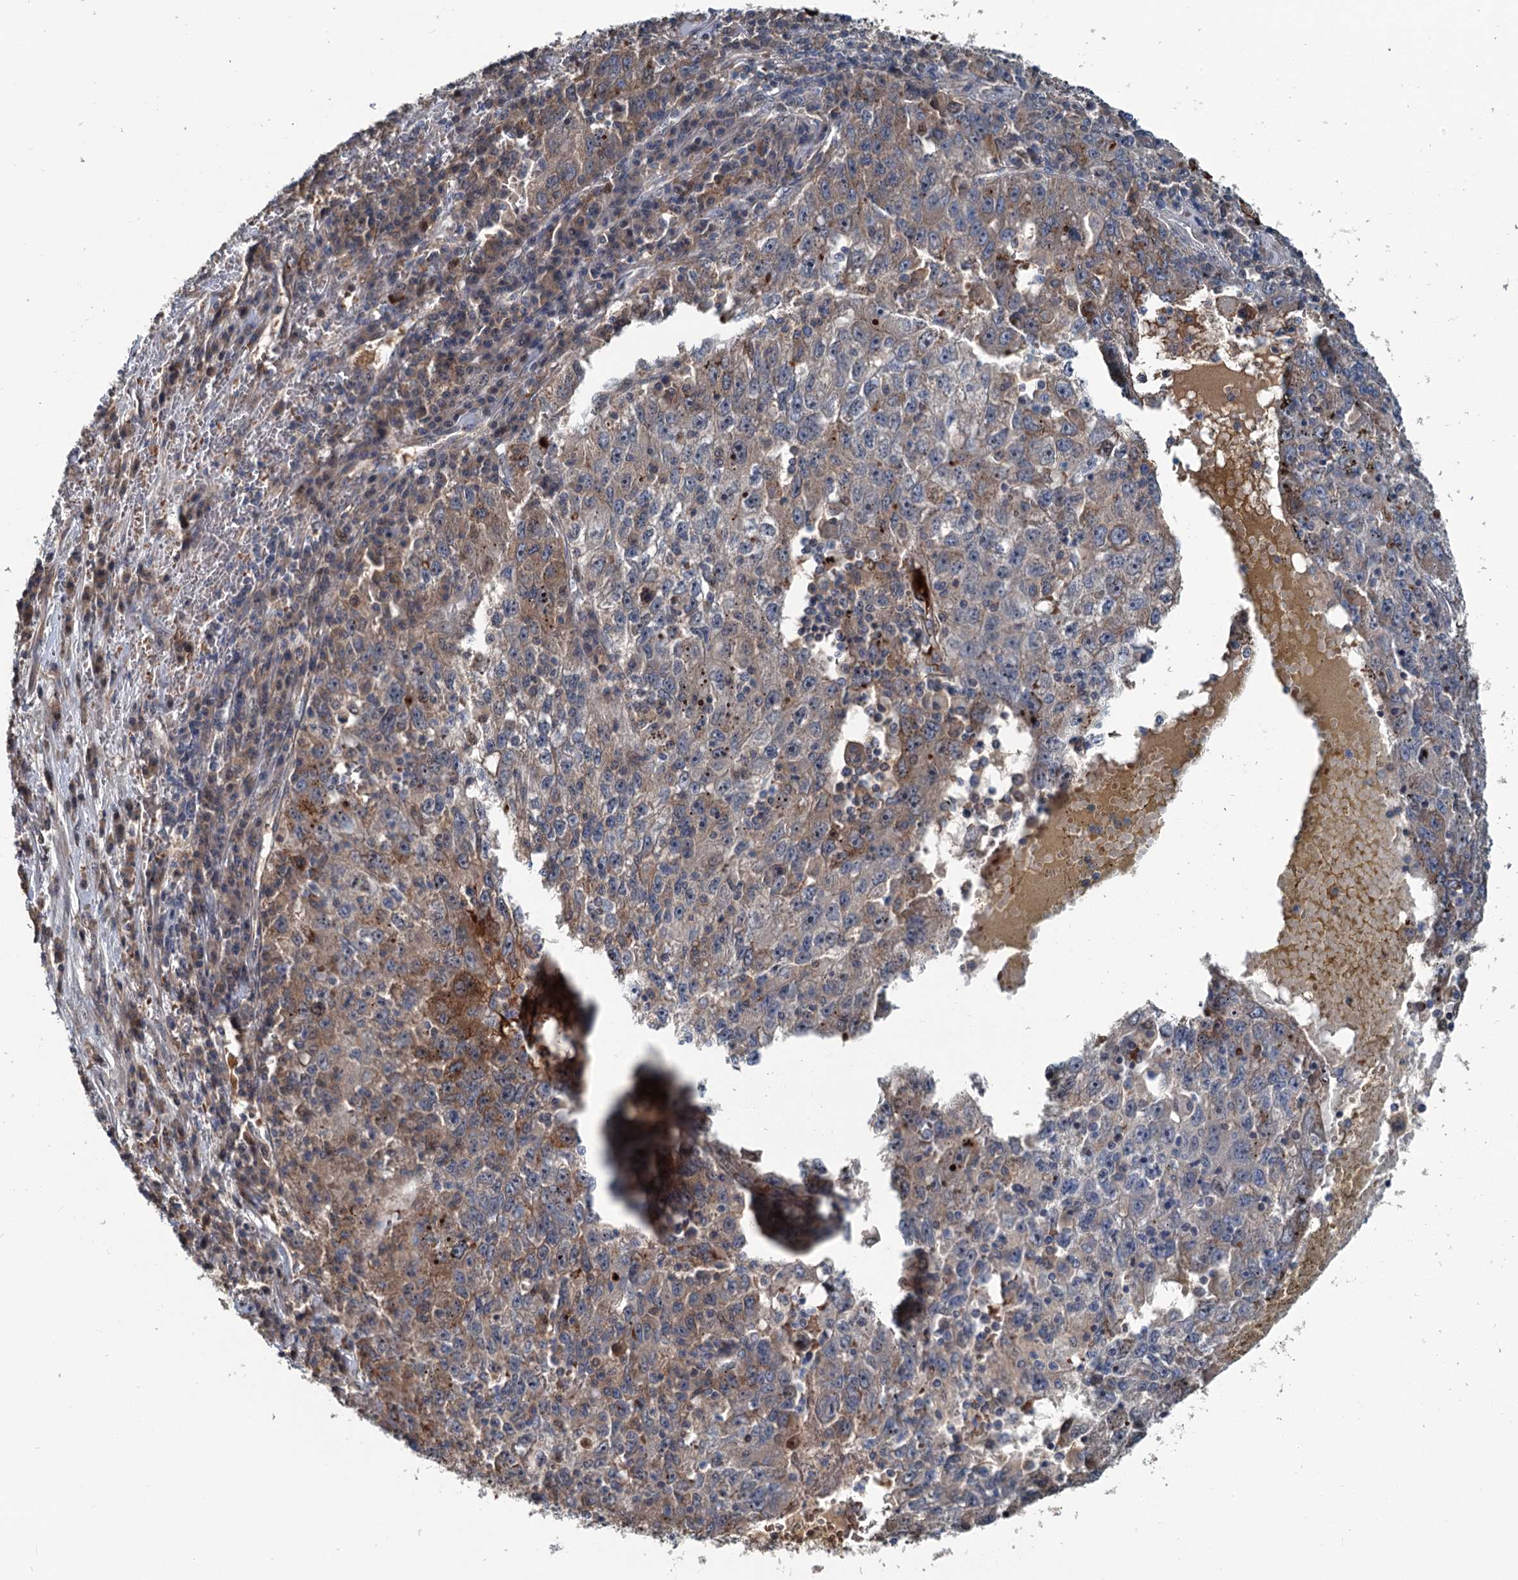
{"staining": {"intensity": "weak", "quantity": "<25%", "location": "cytoplasmic/membranous"}, "tissue": "liver cancer", "cell_type": "Tumor cells", "image_type": "cancer", "snomed": [{"axis": "morphology", "description": "Carcinoma, Hepatocellular, NOS"}, {"axis": "topography", "description": "Liver"}], "caption": "The photomicrograph shows no significant positivity in tumor cells of hepatocellular carcinoma (liver).", "gene": "TEDC1", "patient": {"sex": "male", "age": 49}}